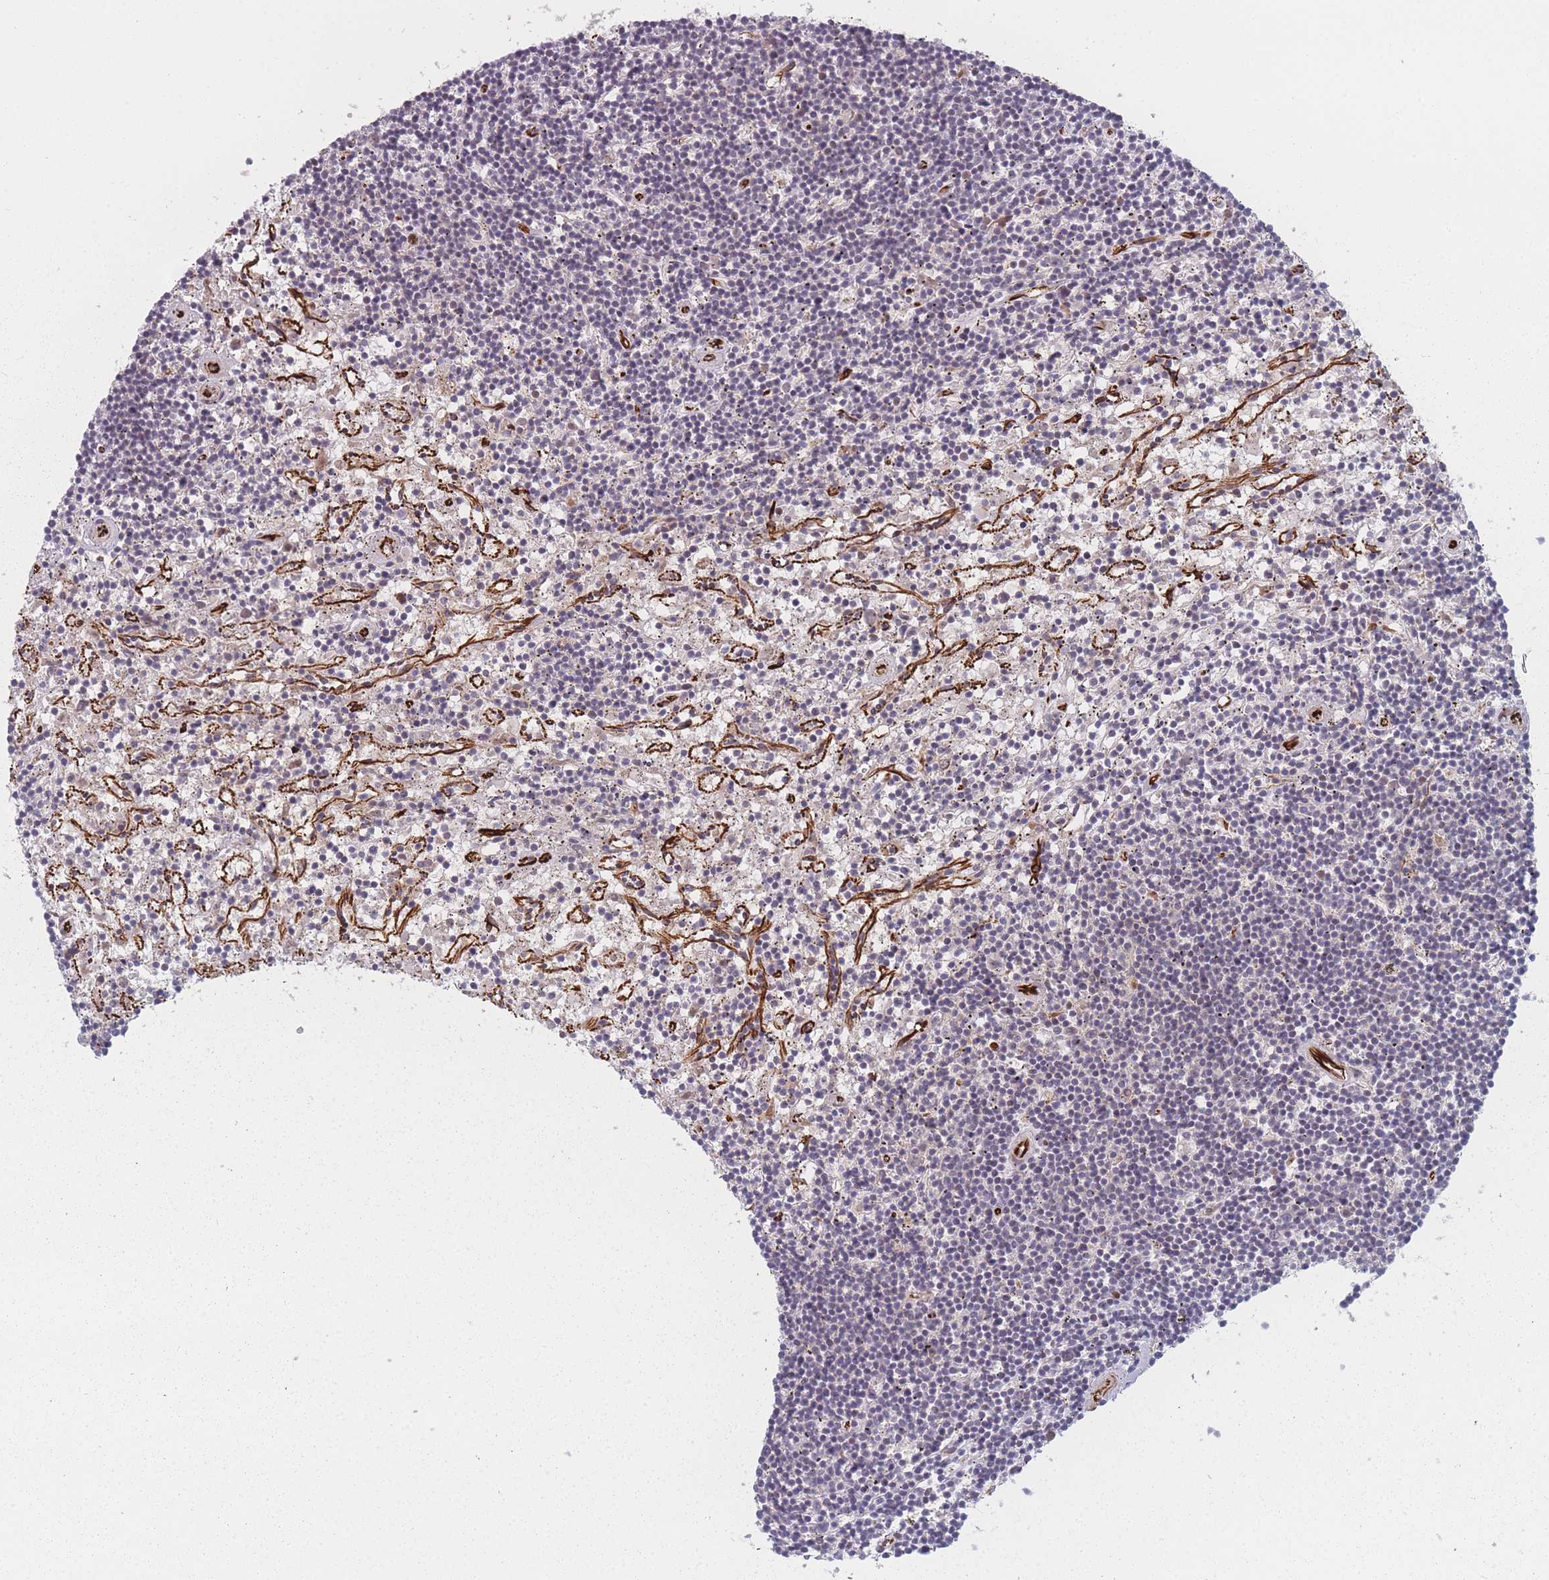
{"staining": {"intensity": "negative", "quantity": "none", "location": "none"}, "tissue": "lymphoma", "cell_type": "Tumor cells", "image_type": "cancer", "snomed": [{"axis": "morphology", "description": "Malignant lymphoma, non-Hodgkin's type, Low grade"}, {"axis": "topography", "description": "Spleen"}], "caption": "A micrograph of low-grade malignant lymphoma, non-Hodgkin's type stained for a protein displays no brown staining in tumor cells.", "gene": "EEF1AKMT2", "patient": {"sex": "male", "age": 76}}